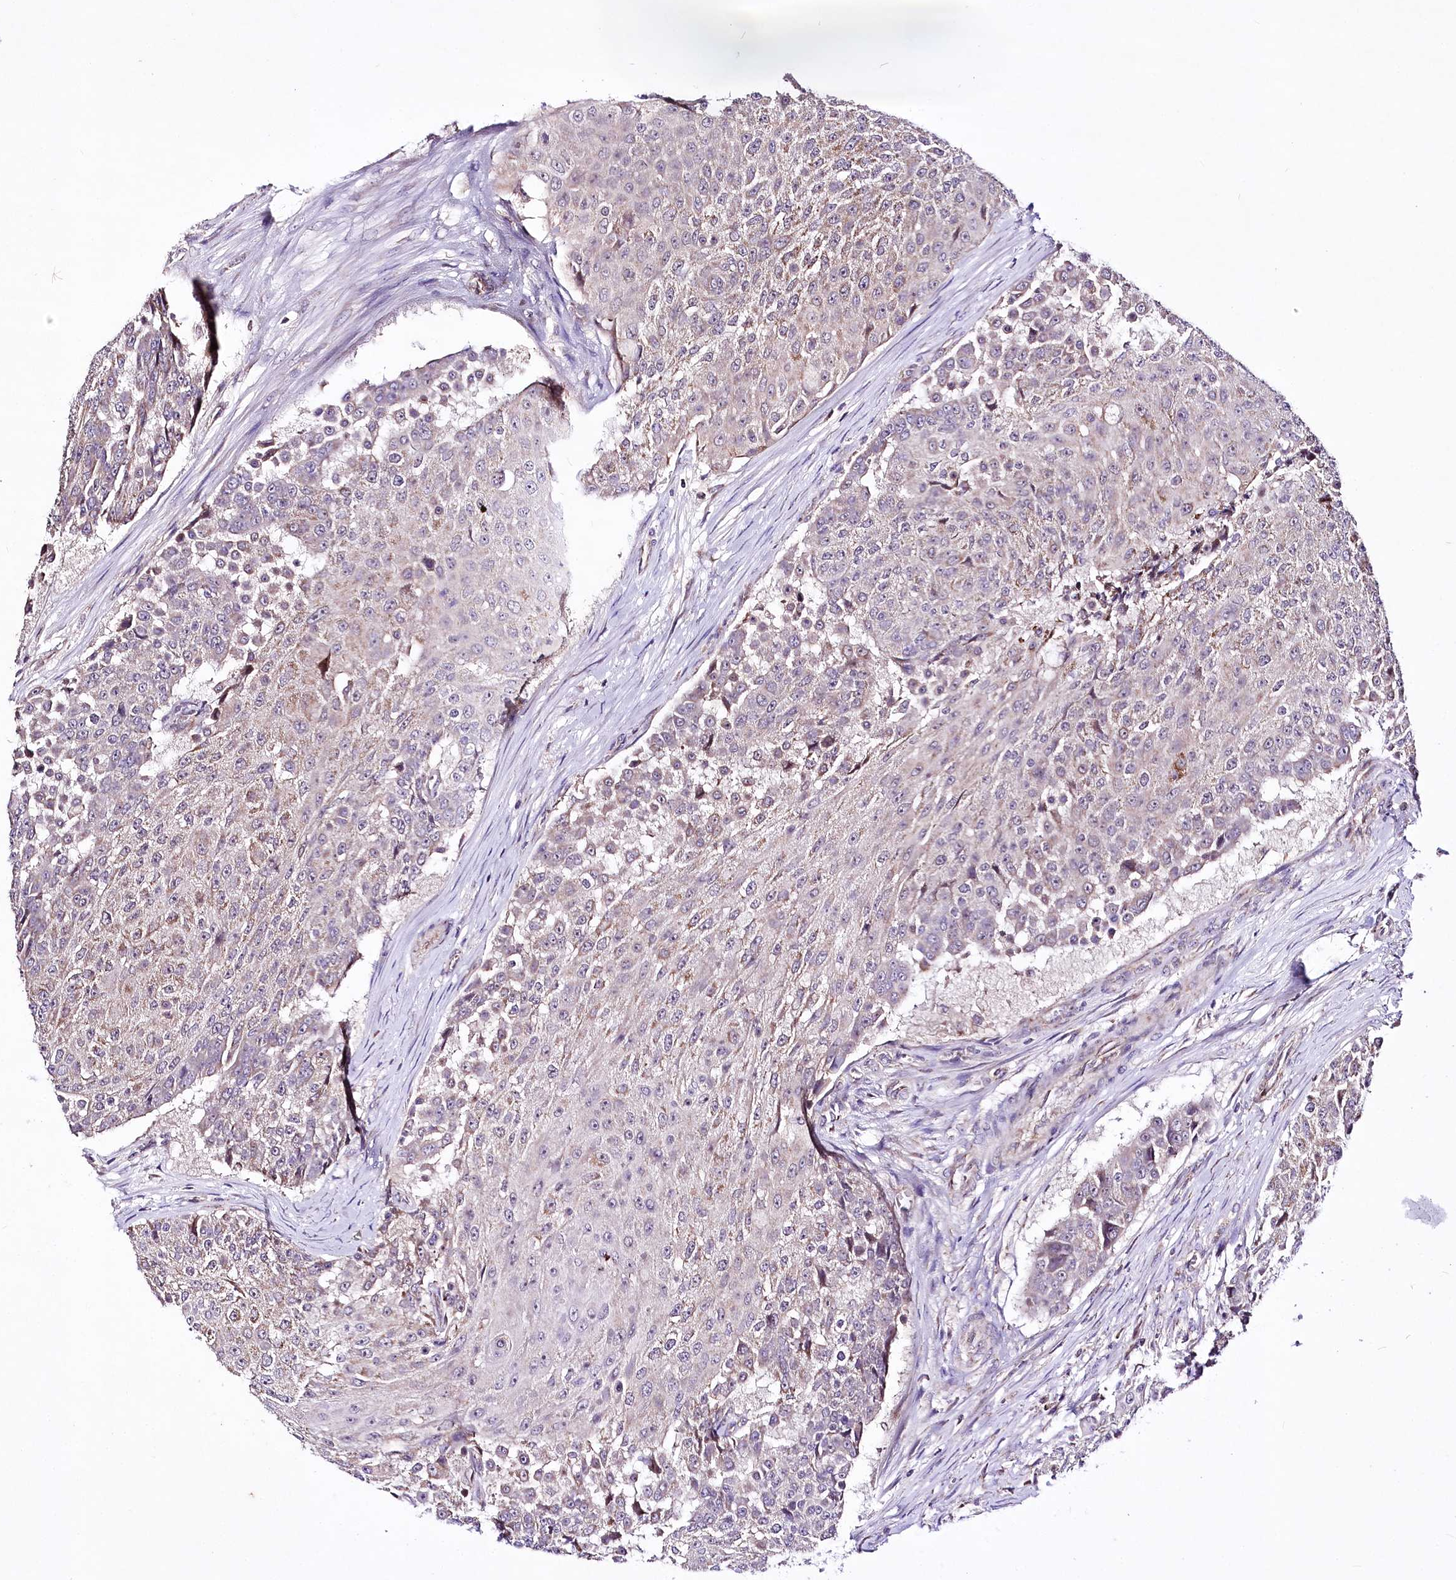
{"staining": {"intensity": "weak", "quantity": "<25%", "location": "cytoplasmic/membranous"}, "tissue": "urothelial cancer", "cell_type": "Tumor cells", "image_type": "cancer", "snomed": [{"axis": "morphology", "description": "Urothelial carcinoma, High grade"}, {"axis": "topography", "description": "Urinary bladder"}], "caption": "The immunohistochemistry micrograph has no significant staining in tumor cells of high-grade urothelial carcinoma tissue.", "gene": "ATE1", "patient": {"sex": "female", "age": 63}}